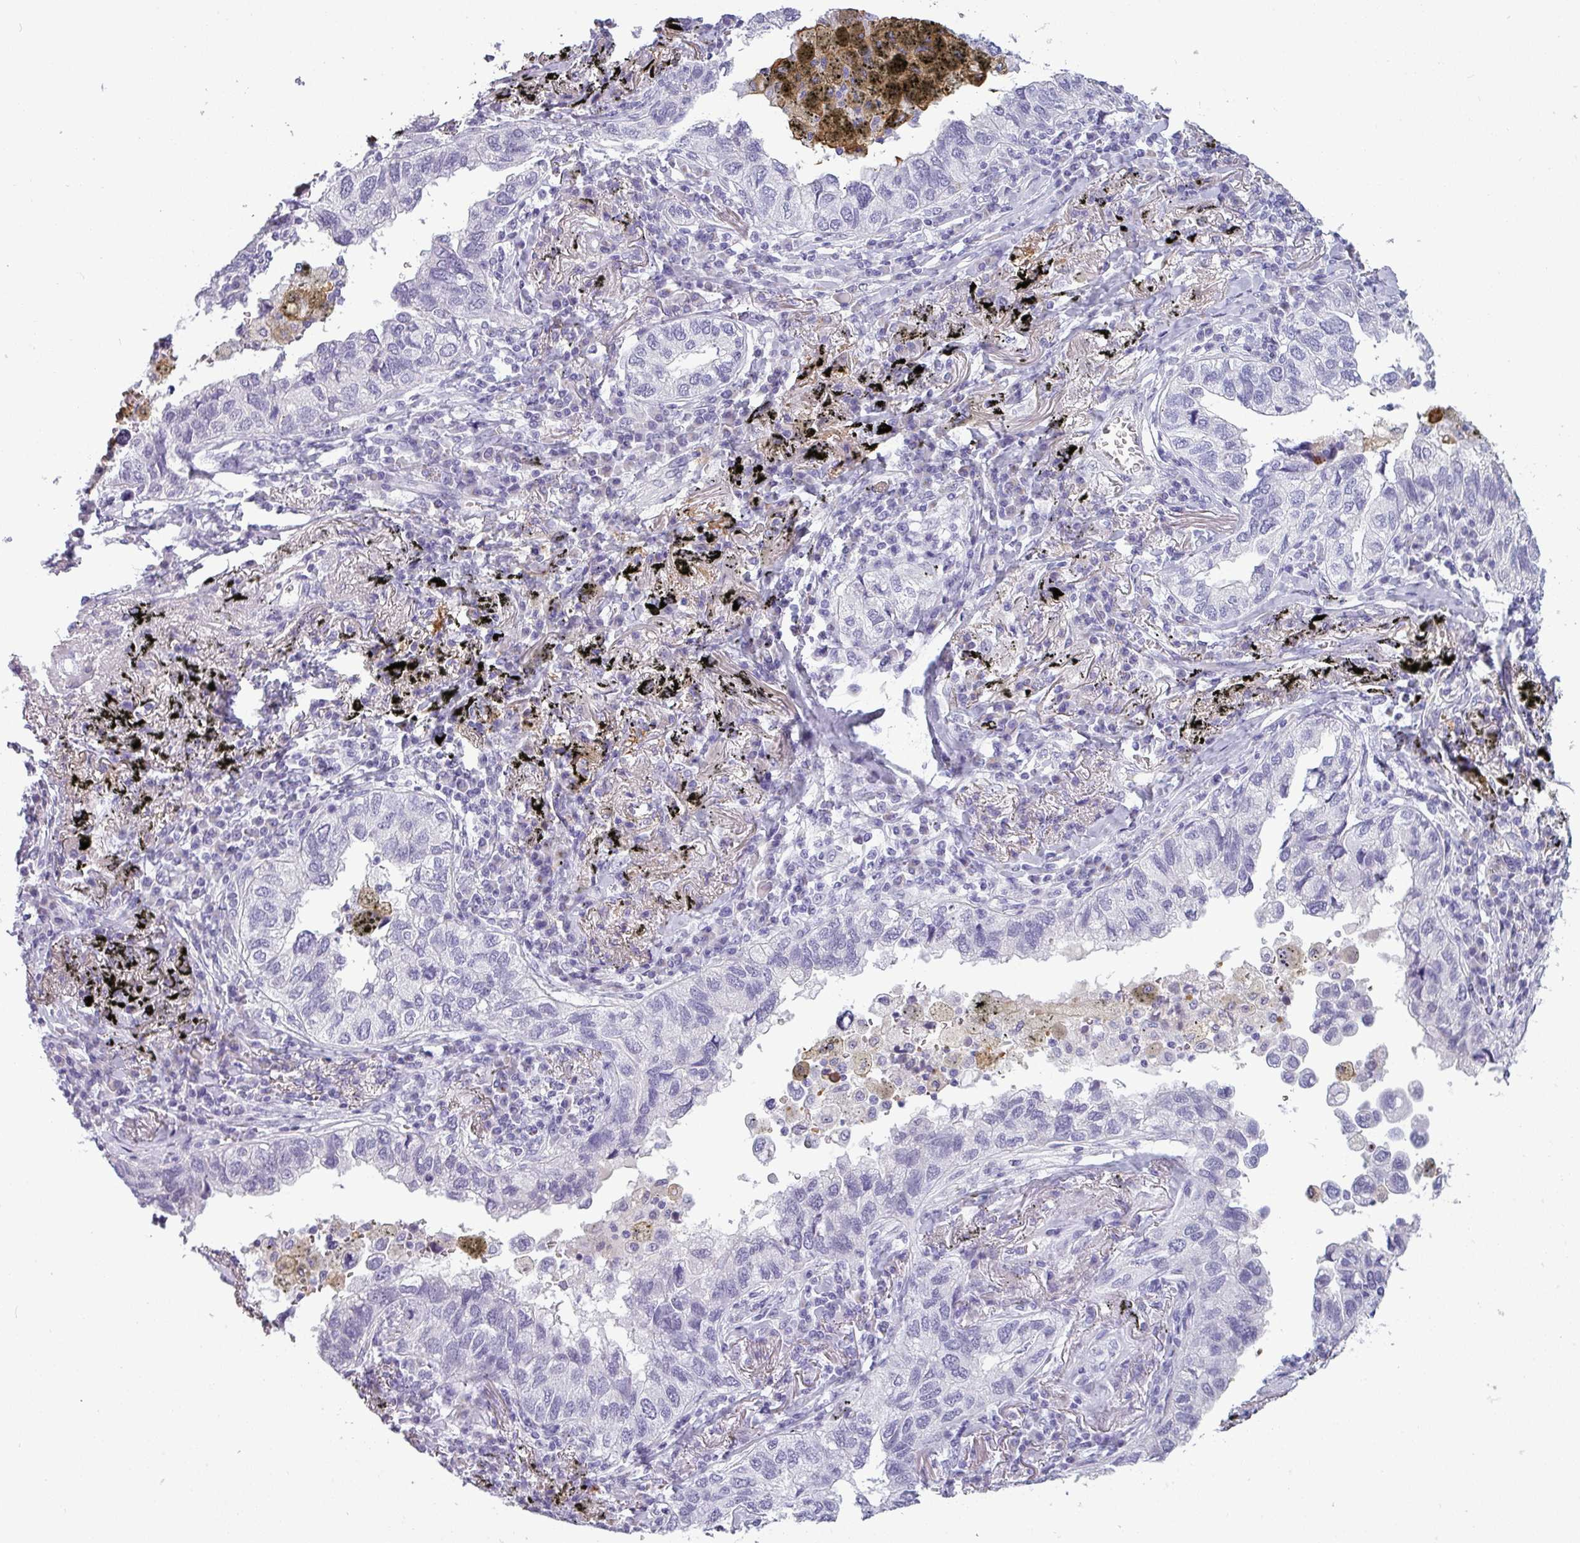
{"staining": {"intensity": "negative", "quantity": "none", "location": "none"}, "tissue": "lung cancer", "cell_type": "Tumor cells", "image_type": "cancer", "snomed": [{"axis": "morphology", "description": "Adenocarcinoma, NOS"}, {"axis": "topography", "description": "Lung"}], "caption": "Lung cancer was stained to show a protein in brown. There is no significant staining in tumor cells. (DAB (3,3'-diaminobenzidine) IHC, high magnification).", "gene": "SLC26A9", "patient": {"sex": "male", "age": 65}}